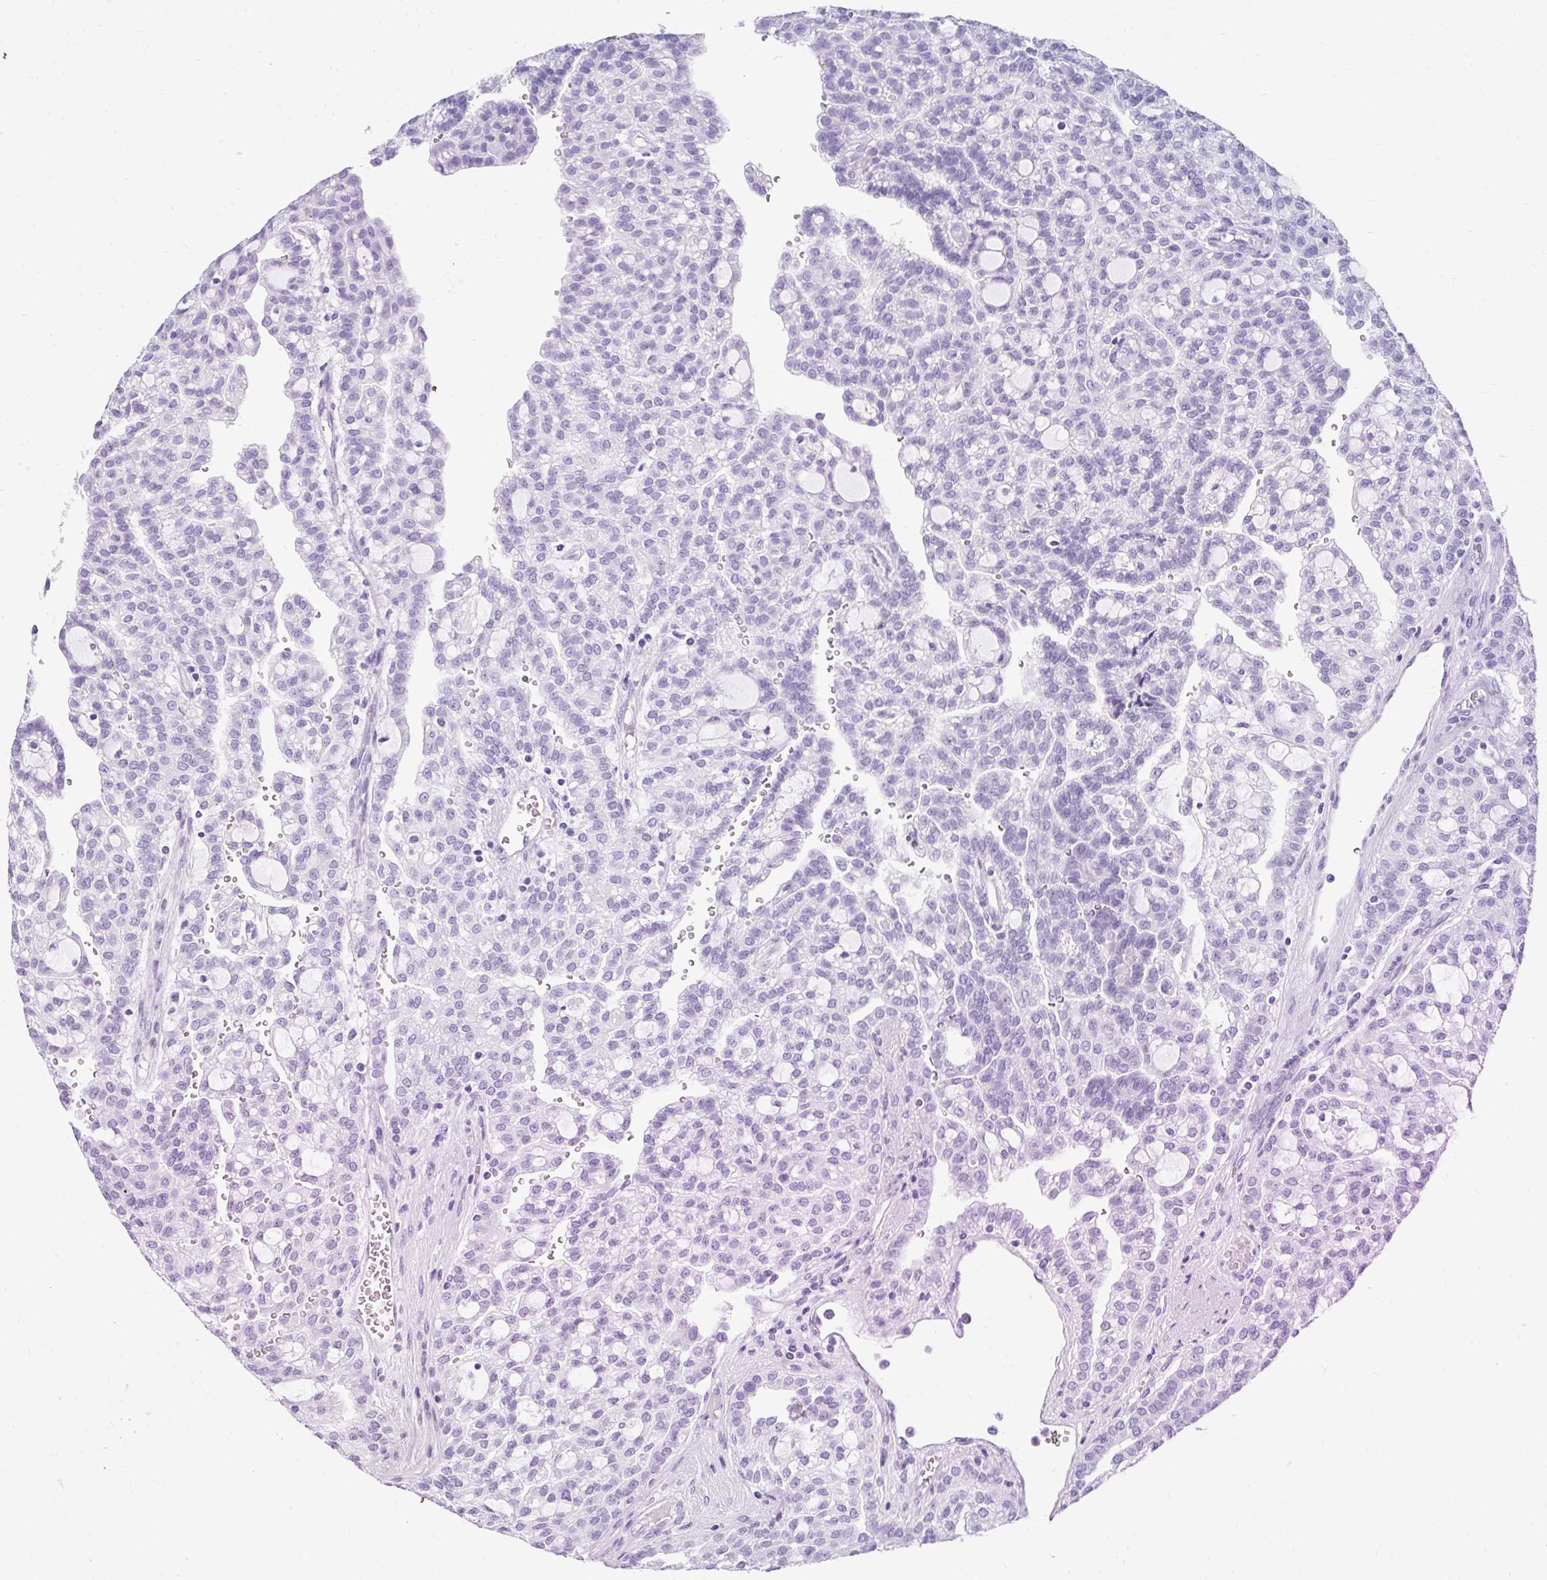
{"staining": {"intensity": "negative", "quantity": "none", "location": "none"}, "tissue": "renal cancer", "cell_type": "Tumor cells", "image_type": "cancer", "snomed": [{"axis": "morphology", "description": "Adenocarcinoma, NOS"}, {"axis": "topography", "description": "Kidney"}], "caption": "This is an immunohistochemistry (IHC) photomicrograph of renal cancer (adenocarcinoma). There is no expression in tumor cells.", "gene": "PVALB", "patient": {"sex": "male", "age": 63}}